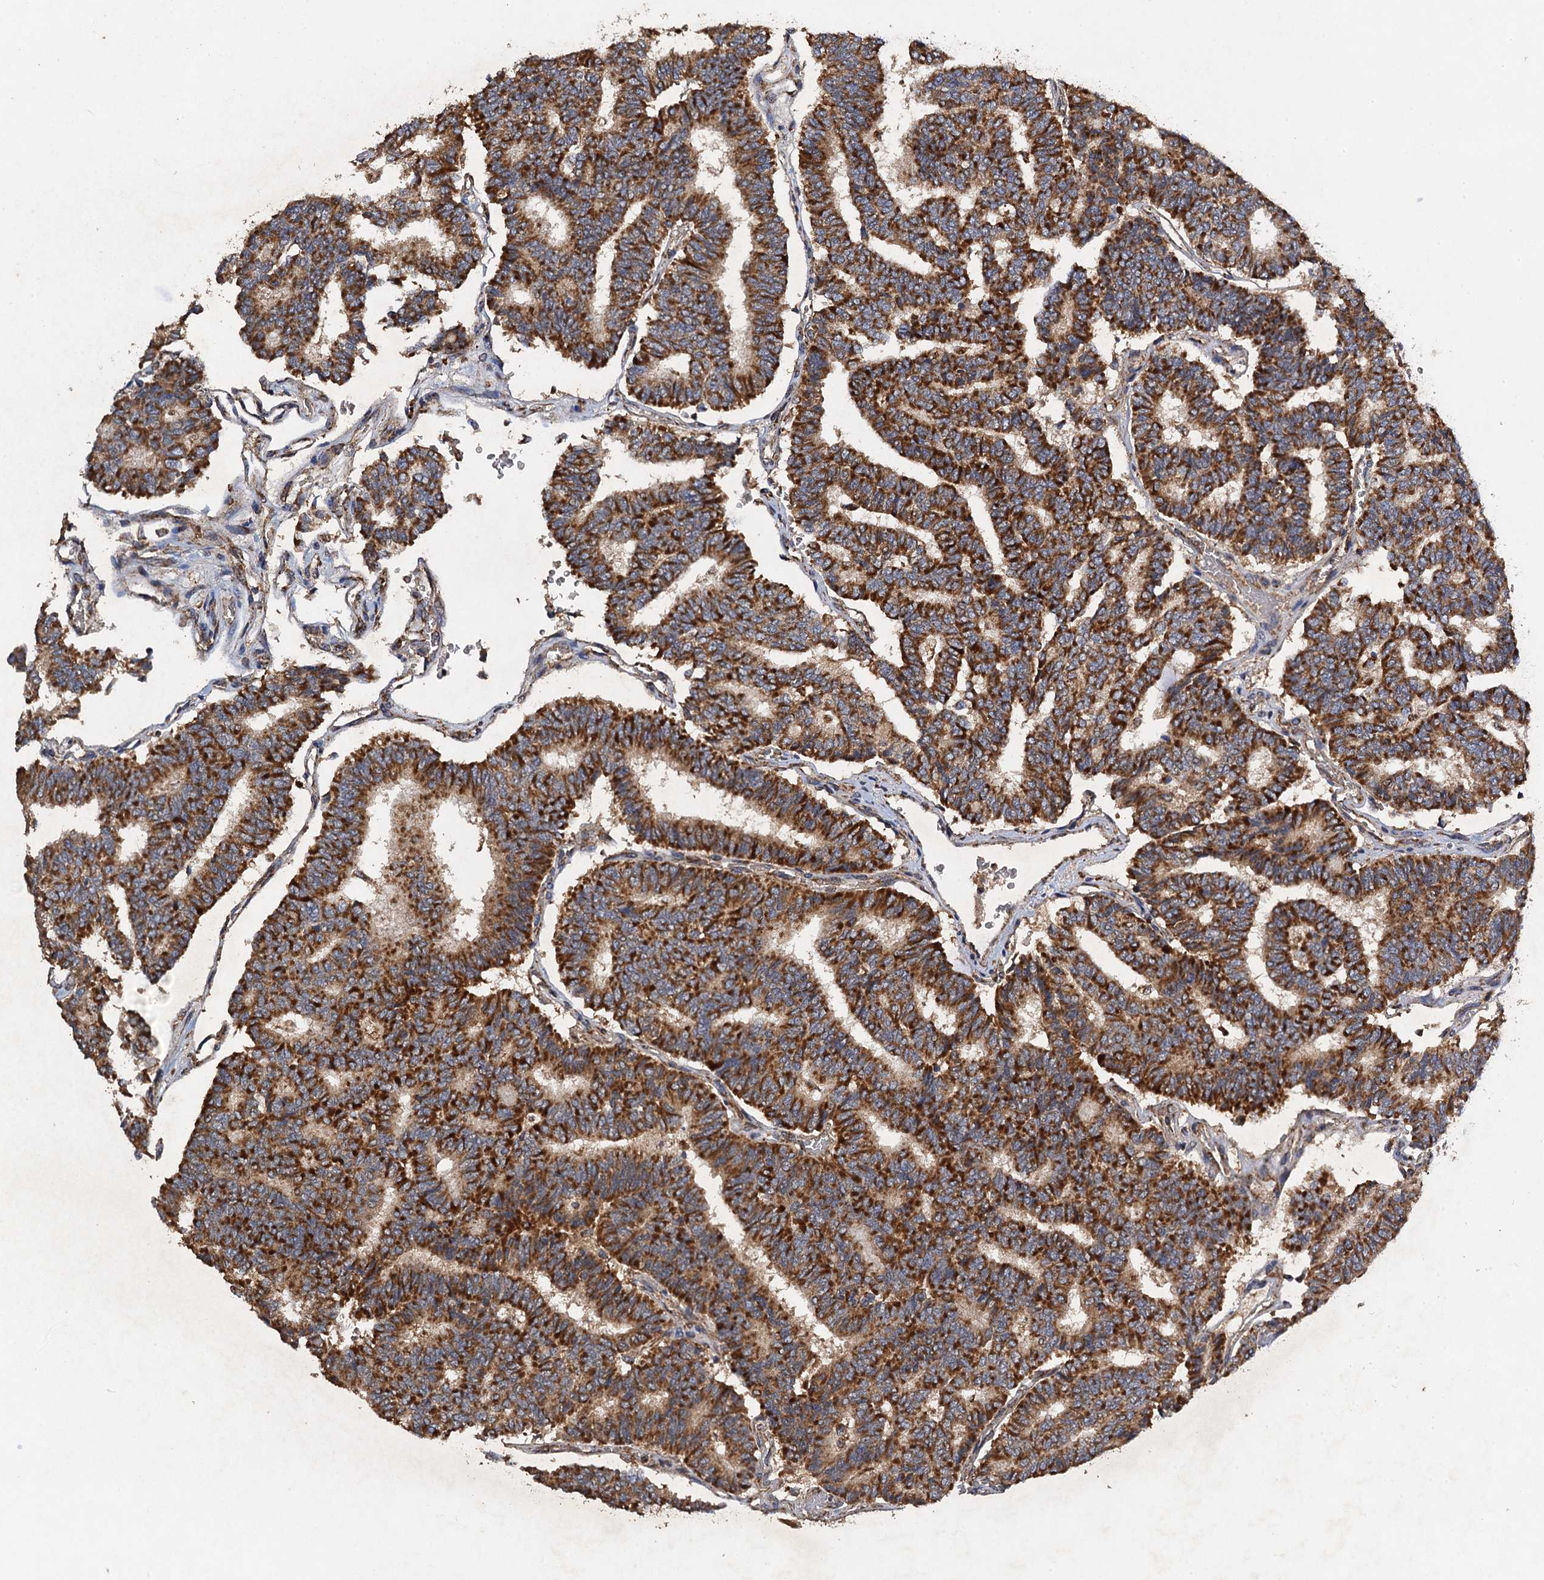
{"staining": {"intensity": "strong", "quantity": ">75%", "location": "cytoplasmic/membranous"}, "tissue": "thyroid cancer", "cell_type": "Tumor cells", "image_type": "cancer", "snomed": [{"axis": "morphology", "description": "Papillary adenocarcinoma, NOS"}, {"axis": "topography", "description": "Thyroid gland"}], "caption": "An immunohistochemistry micrograph of tumor tissue is shown. Protein staining in brown labels strong cytoplasmic/membranous positivity in papillary adenocarcinoma (thyroid) within tumor cells. The staining was performed using DAB, with brown indicating positive protein expression. Nuclei are stained blue with hematoxylin.", "gene": "NDUFA13", "patient": {"sex": "female", "age": 35}}